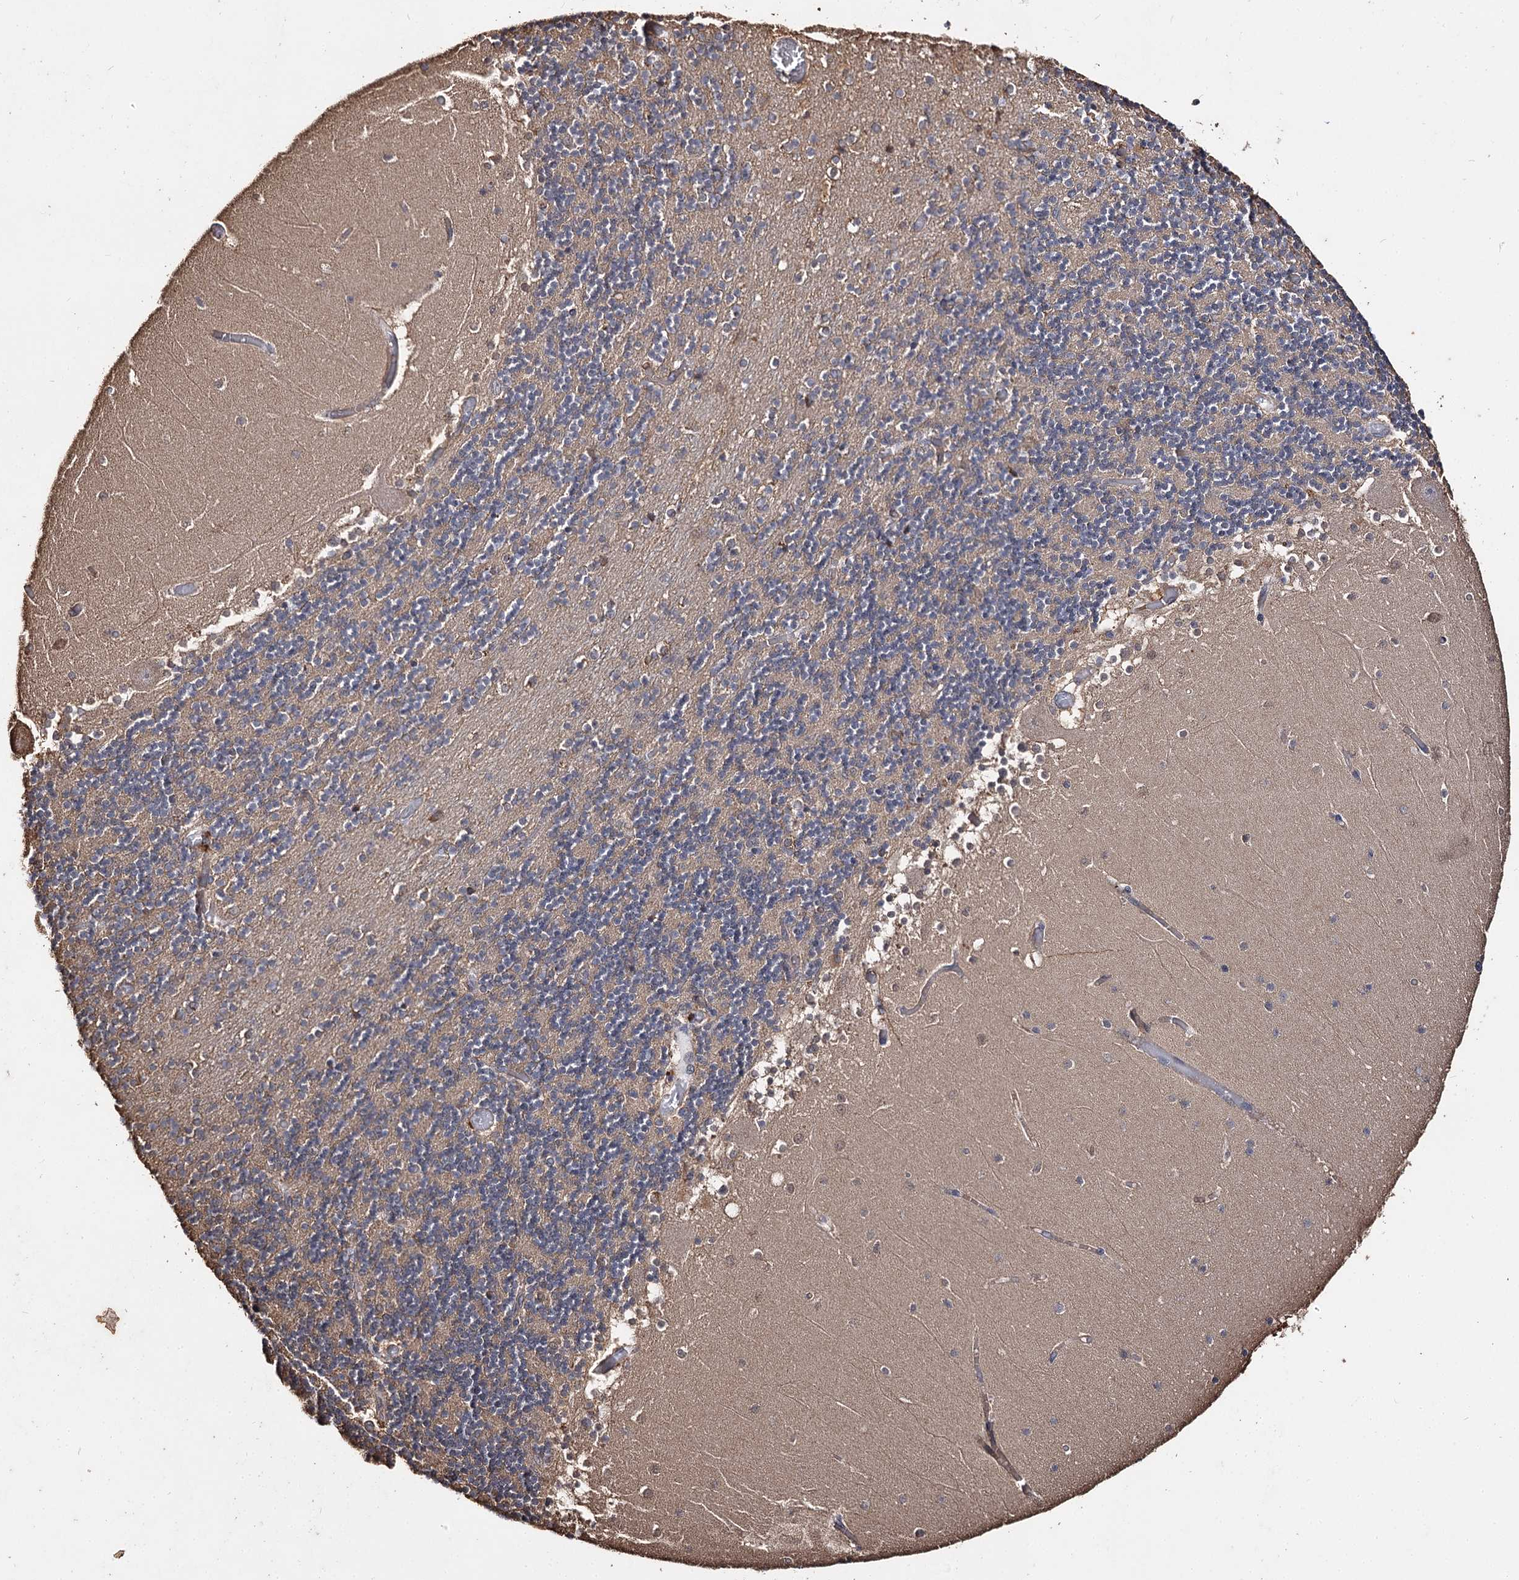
{"staining": {"intensity": "moderate", "quantity": "<25%", "location": "cytoplasmic/membranous"}, "tissue": "cerebellum", "cell_type": "Cells in granular layer", "image_type": "normal", "snomed": [{"axis": "morphology", "description": "Normal tissue, NOS"}, {"axis": "topography", "description": "Cerebellum"}], "caption": "A brown stain labels moderate cytoplasmic/membranous expression of a protein in cells in granular layer of normal human cerebellum. Using DAB (3,3'-diaminobenzidine) (brown) and hematoxylin (blue) stains, captured at high magnification using brightfield microscopy.", "gene": "ARL13A", "patient": {"sex": "female", "age": 28}}